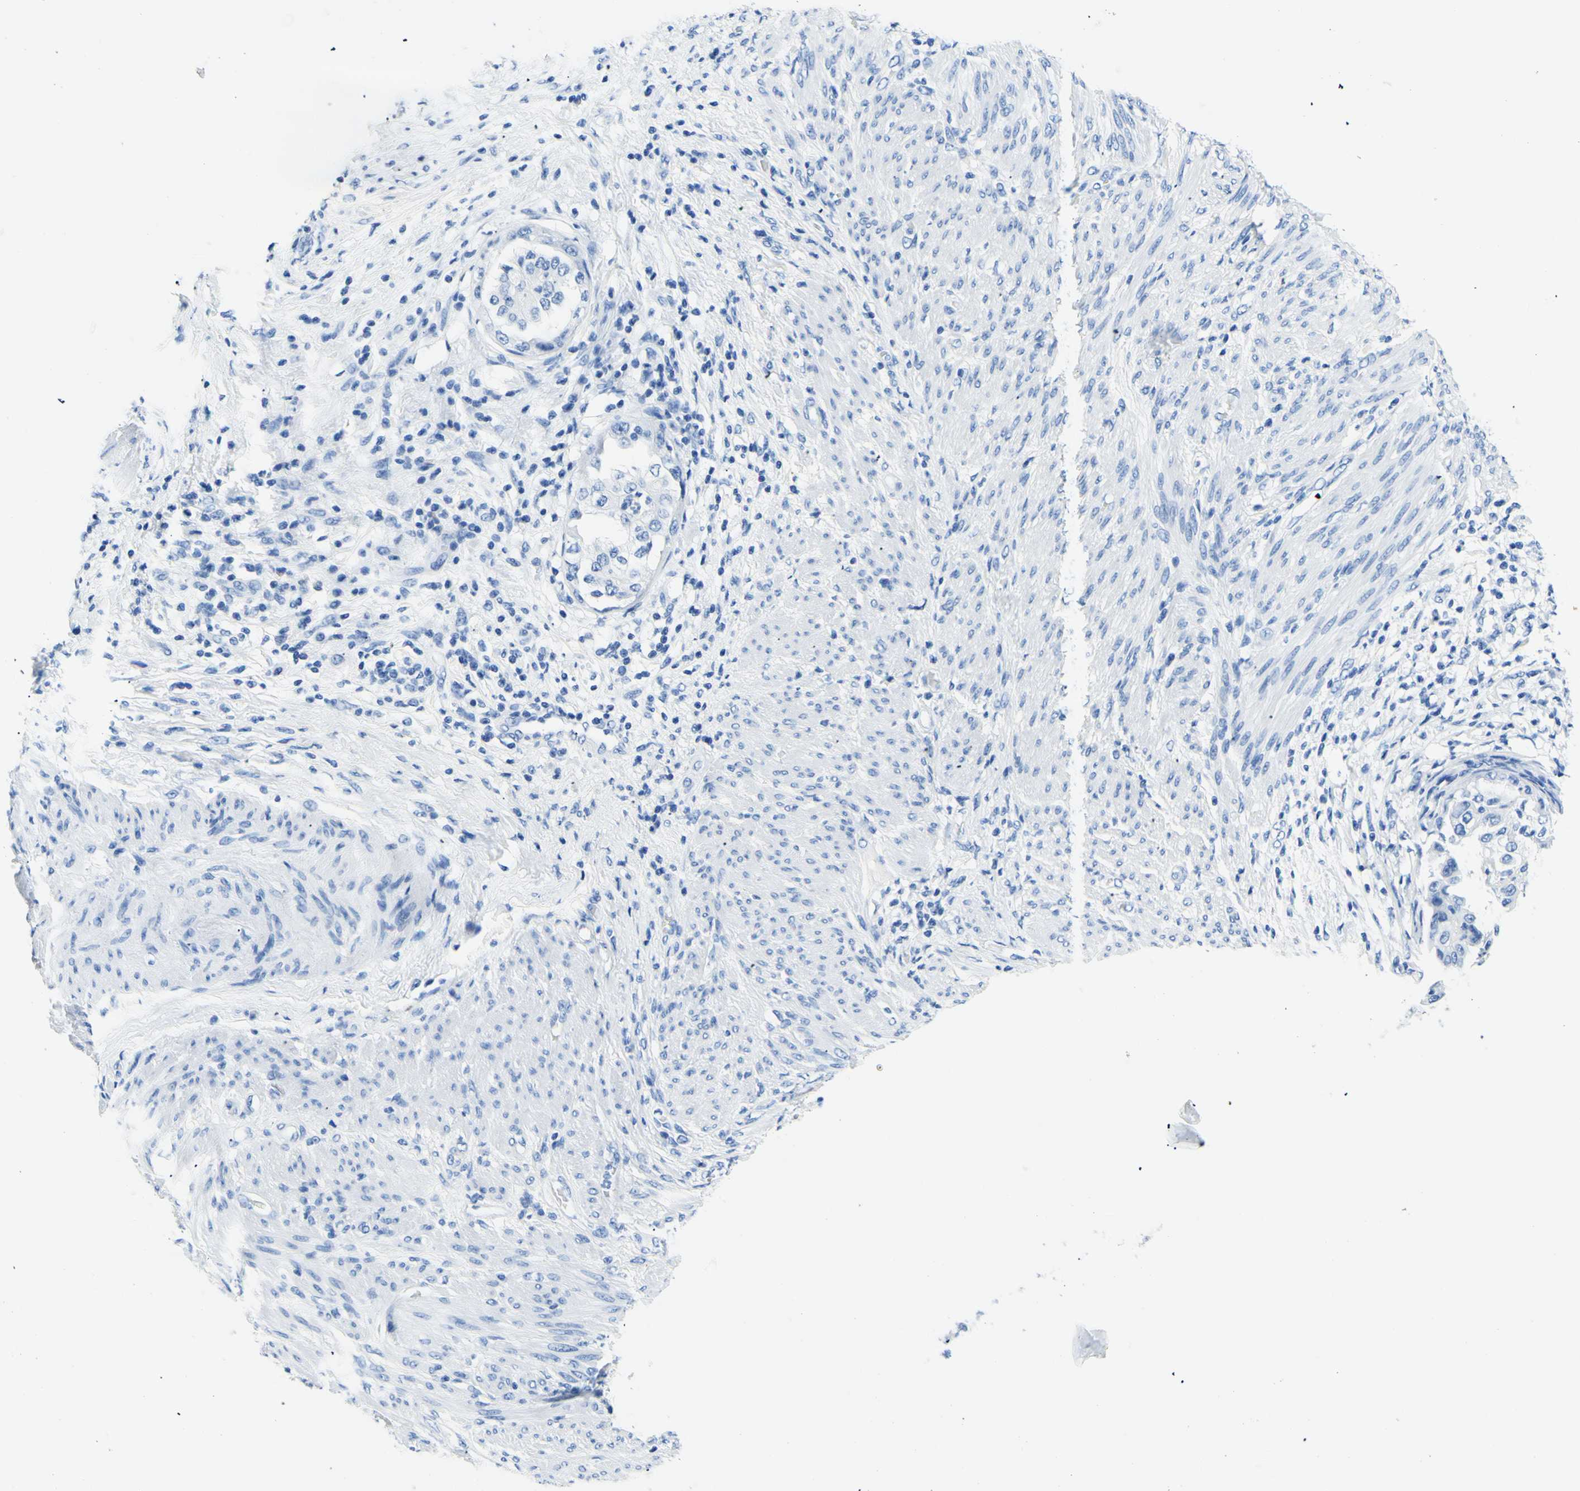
{"staining": {"intensity": "negative", "quantity": "none", "location": "none"}, "tissue": "endometrial cancer", "cell_type": "Tumor cells", "image_type": "cancer", "snomed": [{"axis": "morphology", "description": "Adenocarcinoma, NOS"}, {"axis": "topography", "description": "Endometrium"}], "caption": "There is no significant expression in tumor cells of endometrial adenocarcinoma.", "gene": "MYH2", "patient": {"sex": "female", "age": 85}}